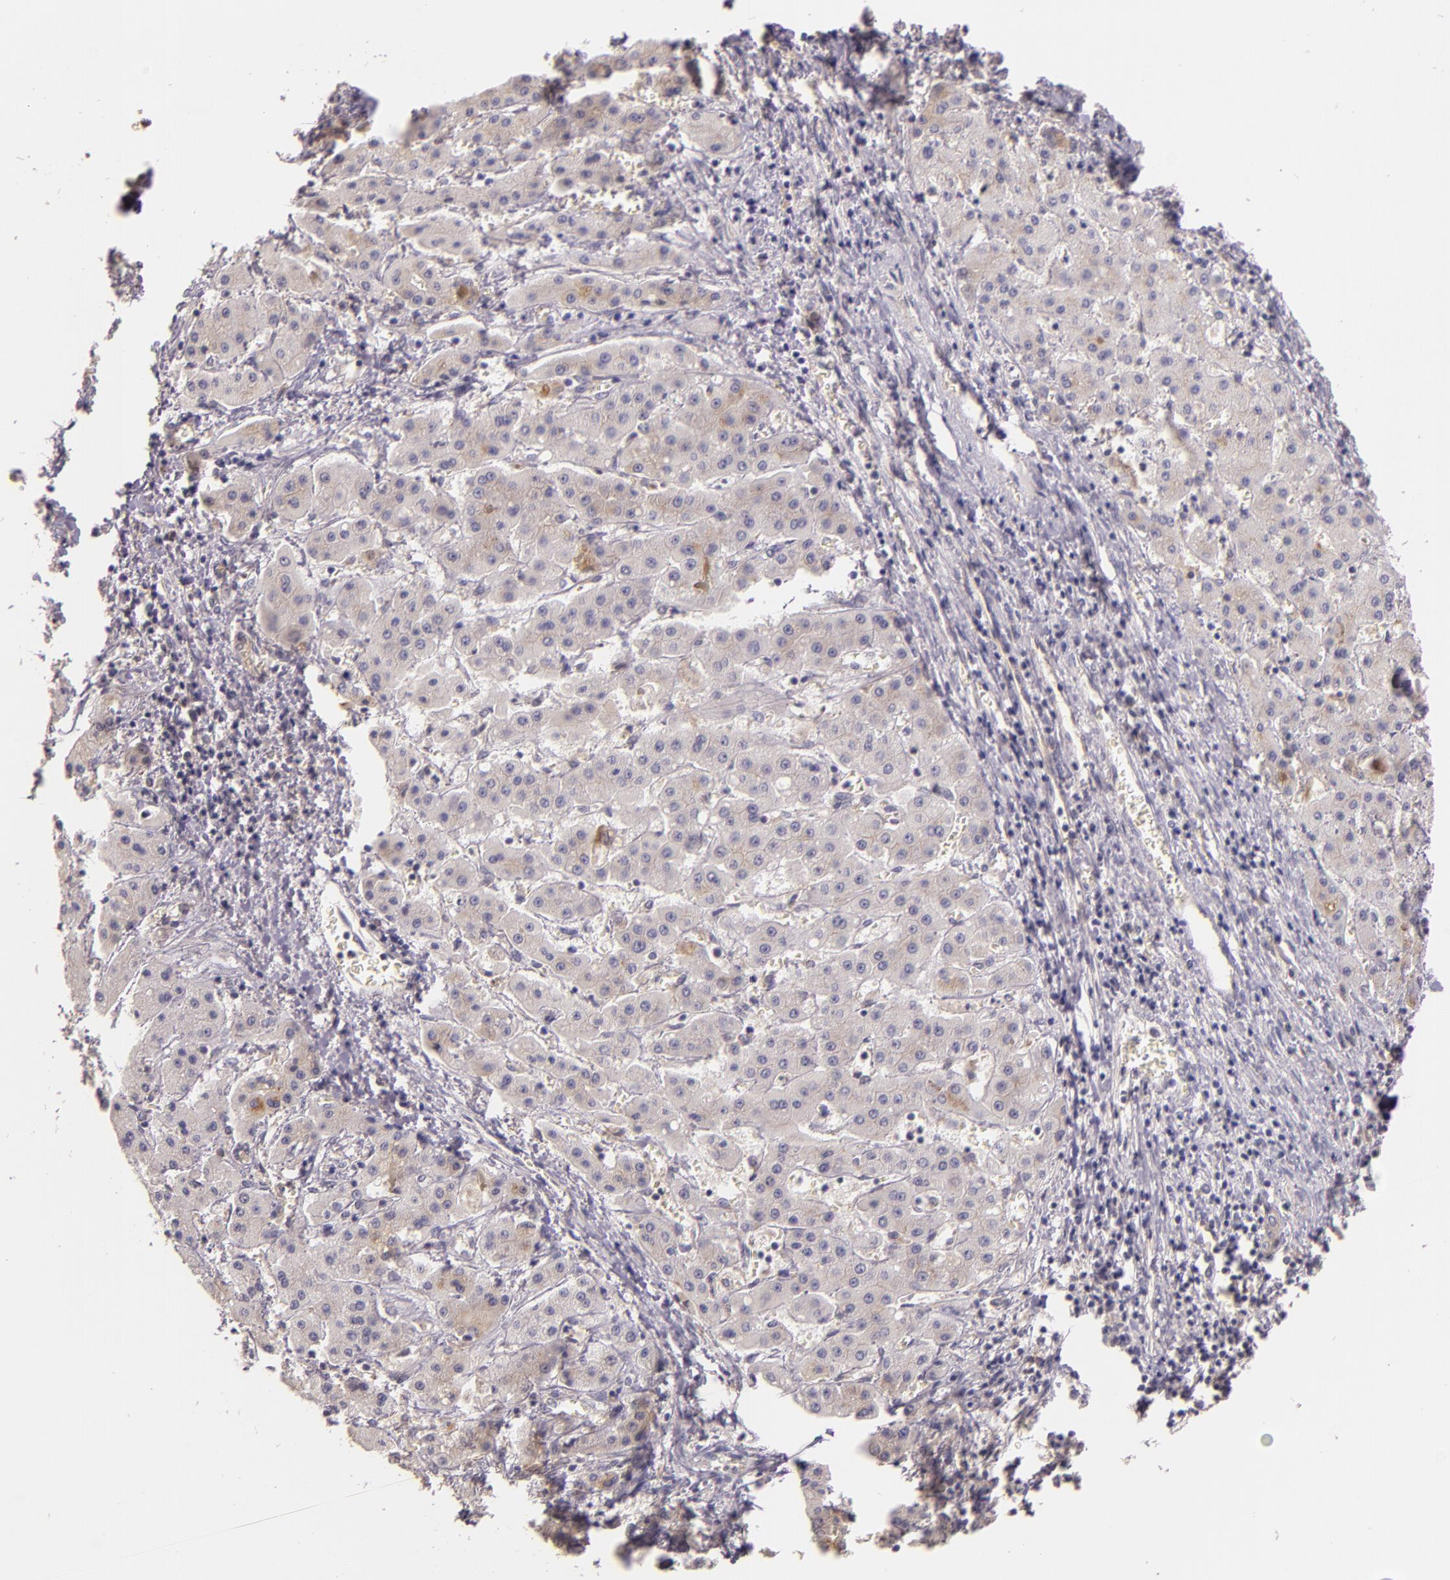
{"staining": {"intensity": "weak", "quantity": "<25%", "location": "cytoplasmic/membranous"}, "tissue": "liver cancer", "cell_type": "Tumor cells", "image_type": "cancer", "snomed": [{"axis": "morphology", "description": "Carcinoma, Hepatocellular, NOS"}, {"axis": "topography", "description": "Liver"}], "caption": "The immunohistochemistry histopathology image has no significant positivity in tumor cells of hepatocellular carcinoma (liver) tissue. (DAB immunohistochemistry (IHC), high magnification).", "gene": "ARMH4", "patient": {"sex": "male", "age": 24}}